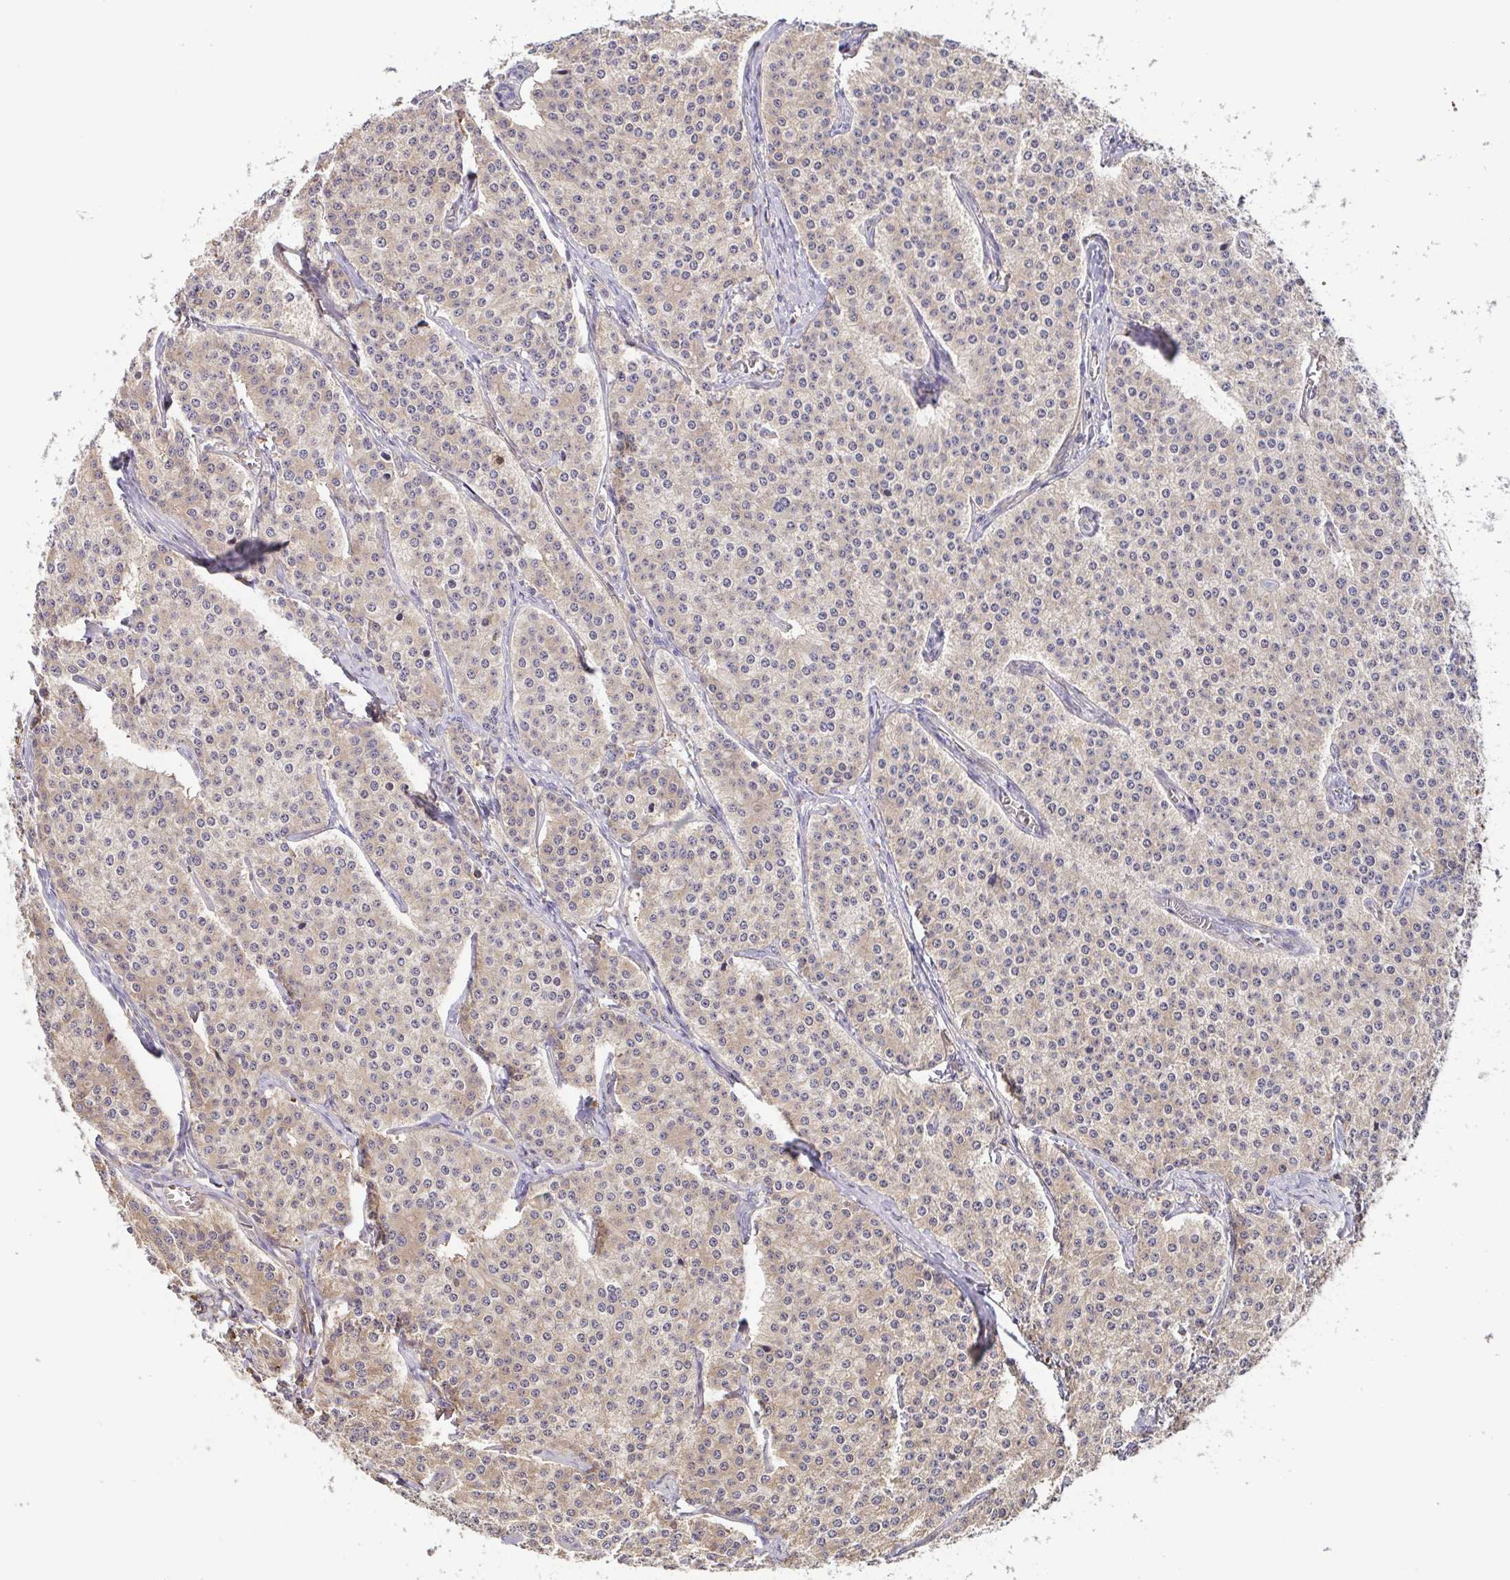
{"staining": {"intensity": "weak", "quantity": "<25%", "location": "cytoplasmic/membranous"}, "tissue": "carcinoid", "cell_type": "Tumor cells", "image_type": "cancer", "snomed": [{"axis": "morphology", "description": "Carcinoid, malignant, NOS"}, {"axis": "topography", "description": "Small intestine"}], "caption": "Tumor cells are negative for brown protein staining in carcinoid.", "gene": "EIF3D", "patient": {"sex": "female", "age": 64}}